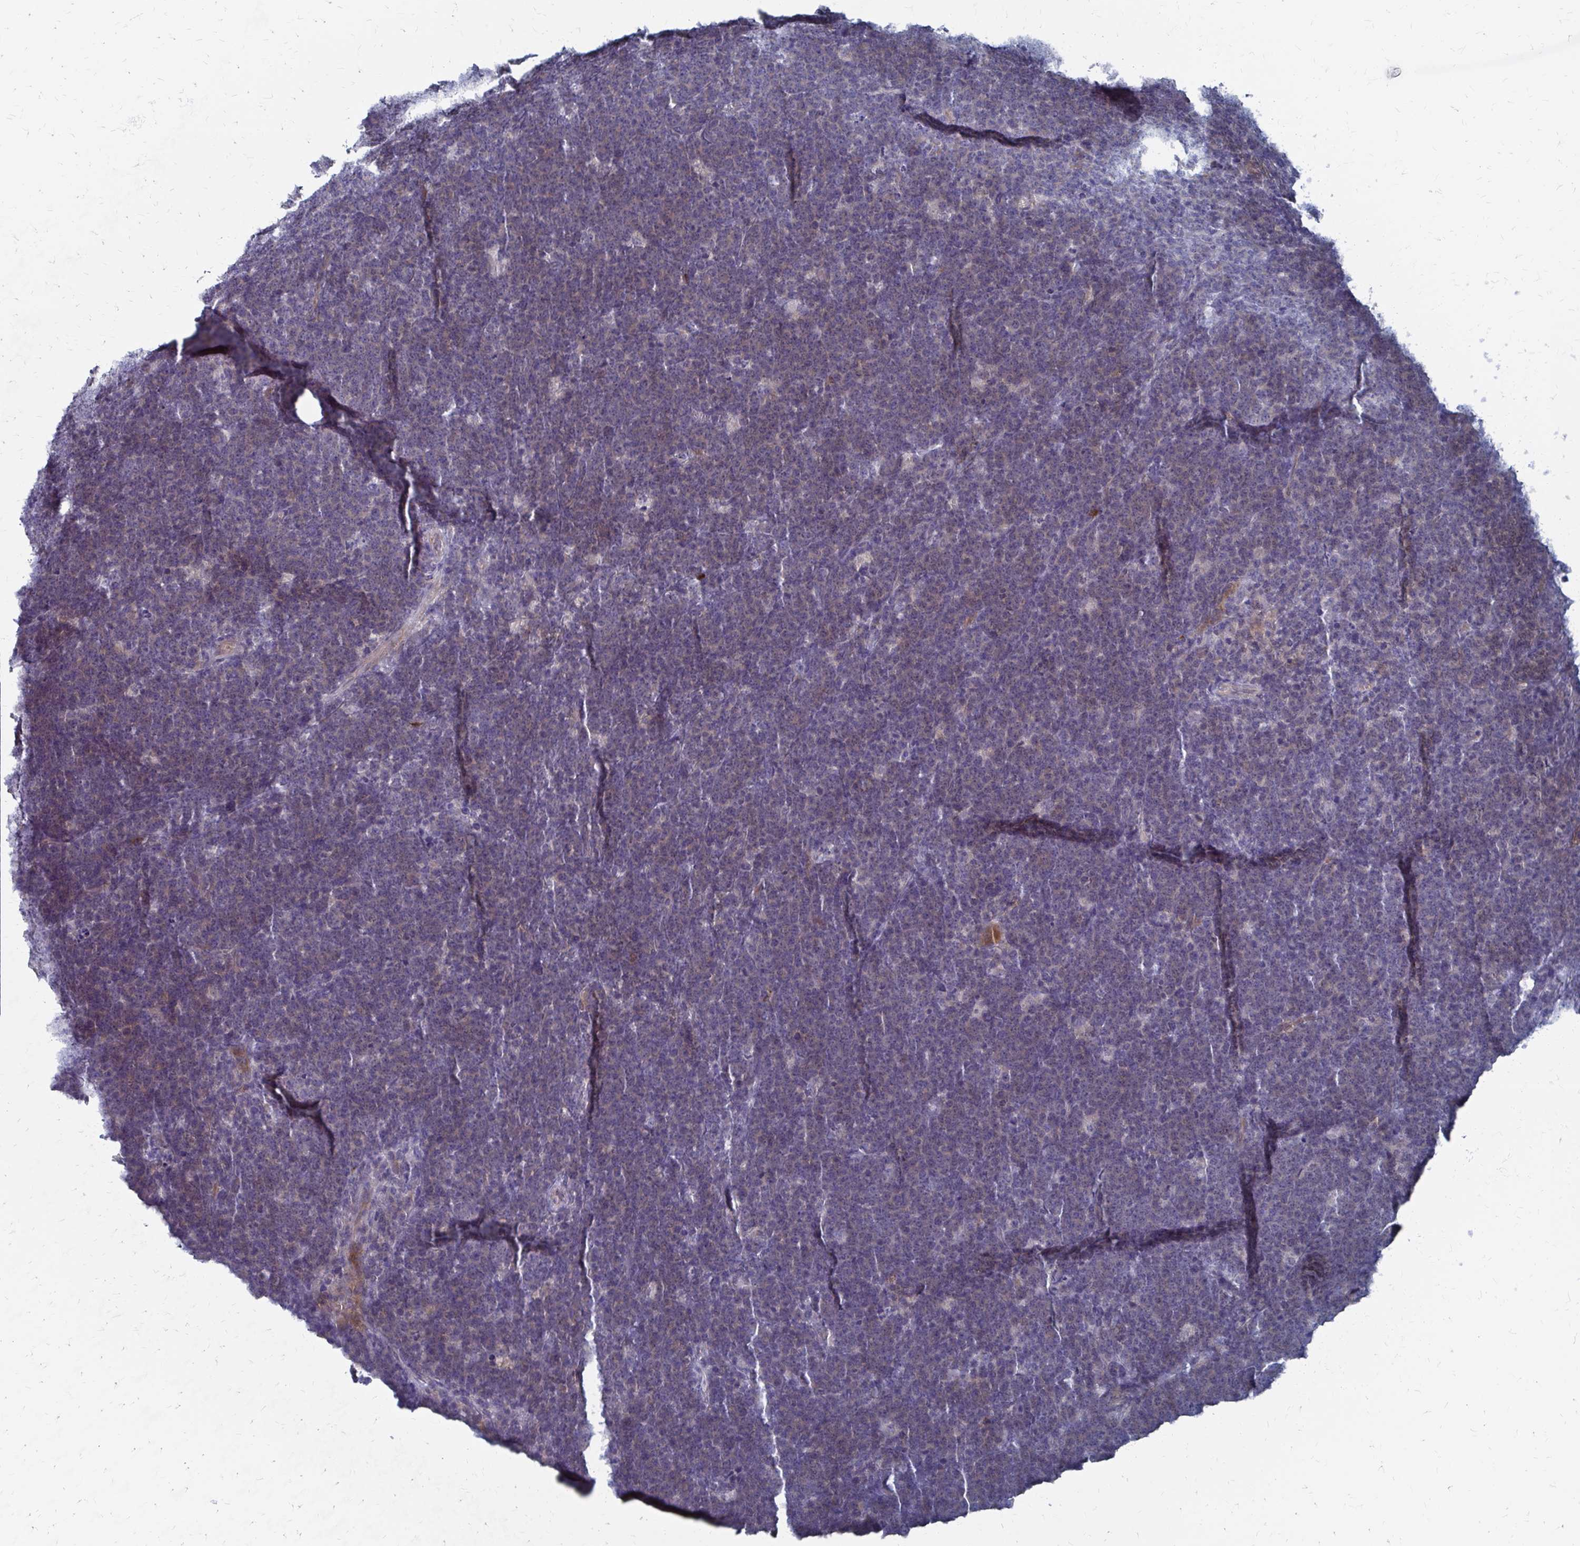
{"staining": {"intensity": "negative", "quantity": "none", "location": "none"}, "tissue": "lymphoma", "cell_type": "Tumor cells", "image_type": "cancer", "snomed": [{"axis": "morphology", "description": "Malignant lymphoma, non-Hodgkin's type, High grade"}, {"axis": "topography", "description": "Small intestine"}, {"axis": "topography", "description": "Colon"}], "caption": "High-grade malignant lymphoma, non-Hodgkin's type was stained to show a protein in brown. There is no significant positivity in tumor cells.", "gene": "PLEKHG7", "patient": {"sex": "male", "age": 8}}